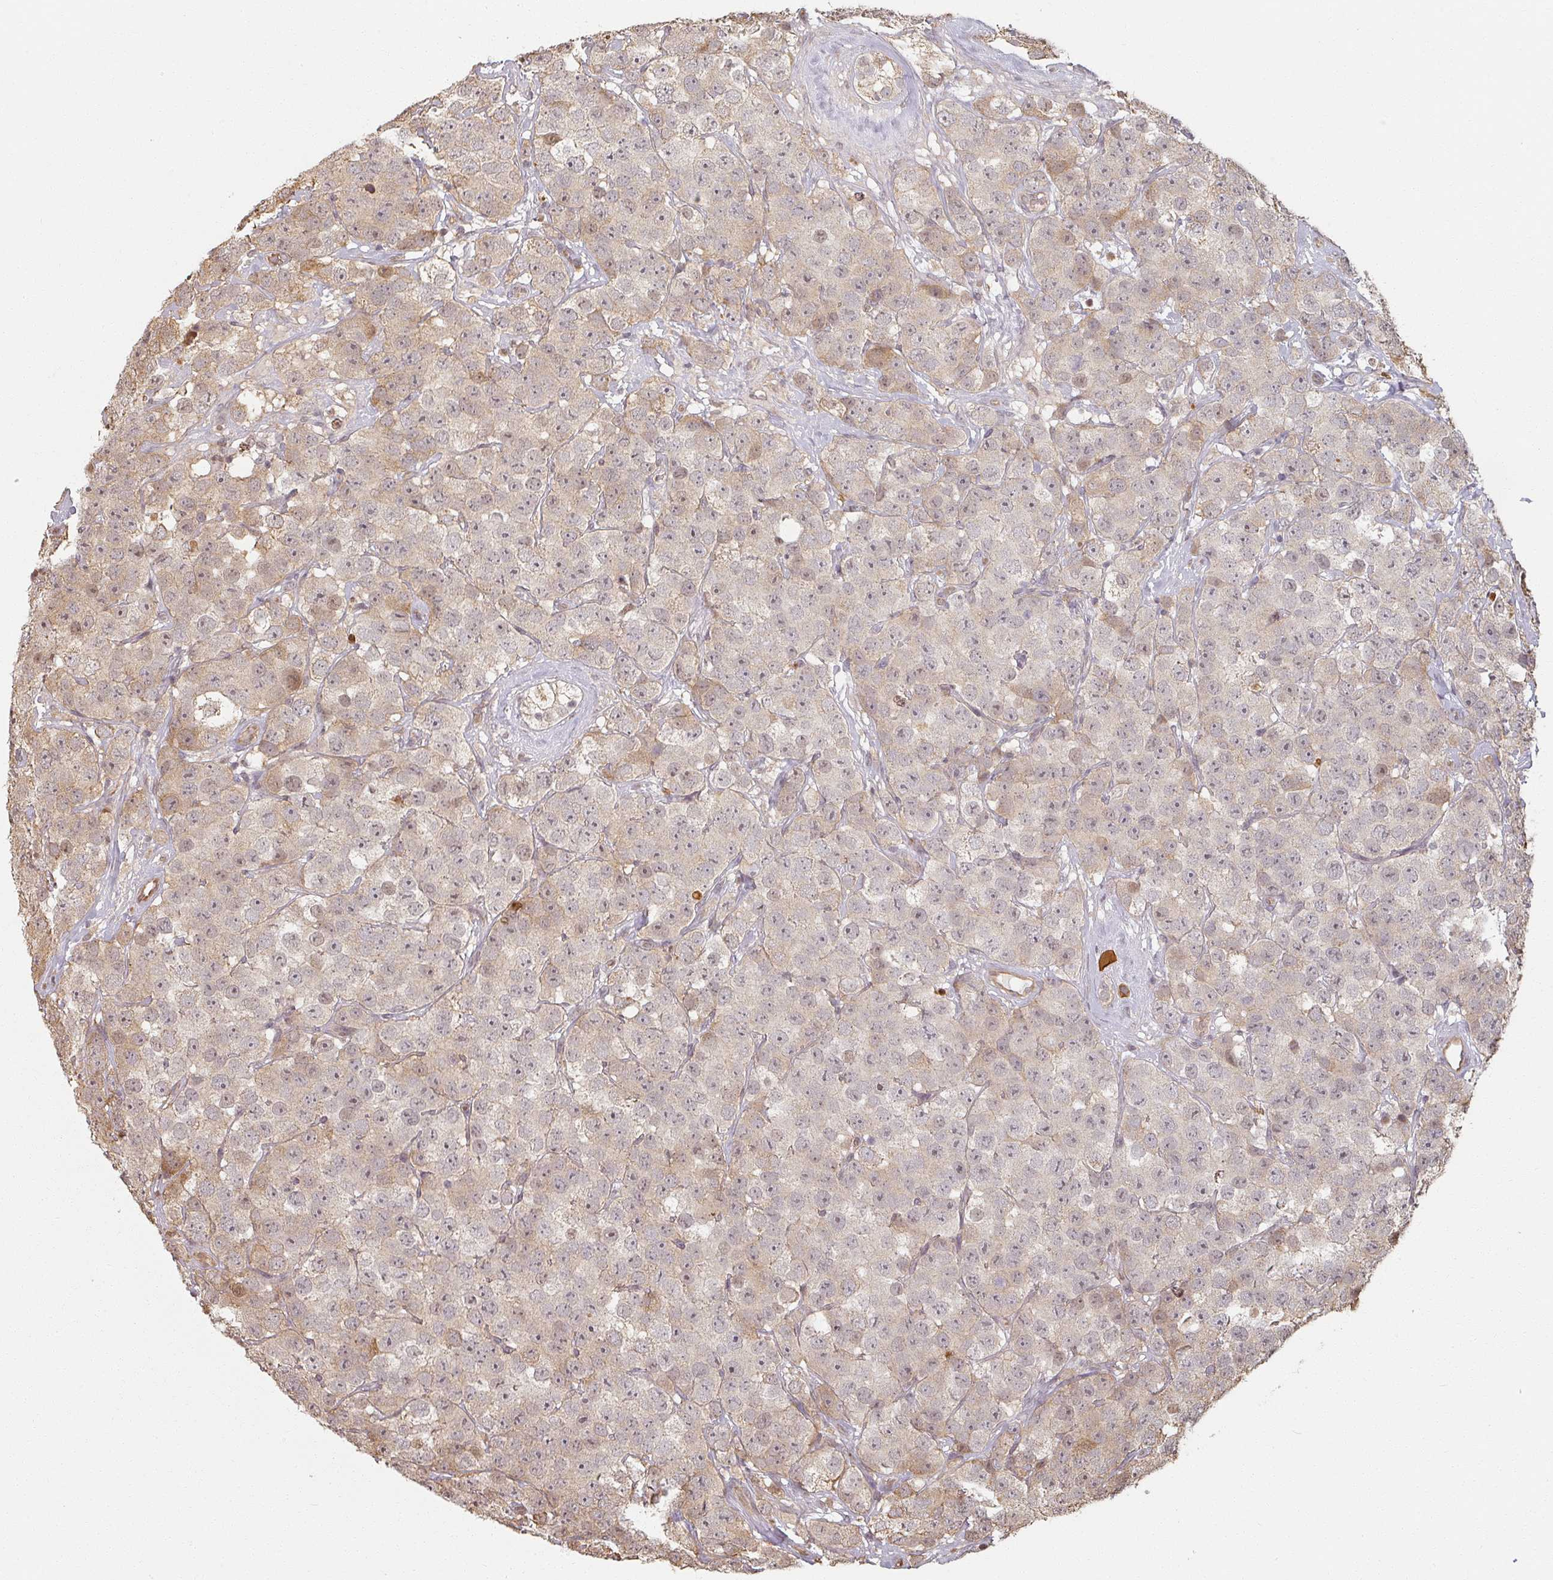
{"staining": {"intensity": "weak", "quantity": "25%-75%", "location": "cytoplasmic/membranous,nuclear"}, "tissue": "testis cancer", "cell_type": "Tumor cells", "image_type": "cancer", "snomed": [{"axis": "morphology", "description": "Seminoma, NOS"}, {"axis": "topography", "description": "Testis"}], "caption": "Immunohistochemical staining of seminoma (testis) reveals low levels of weak cytoplasmic/membranous and nuclear positivity in approximately 25%-75% of tumor cells.", "gene": "MED19", "patient": {"sex": "male", "age": 28}}